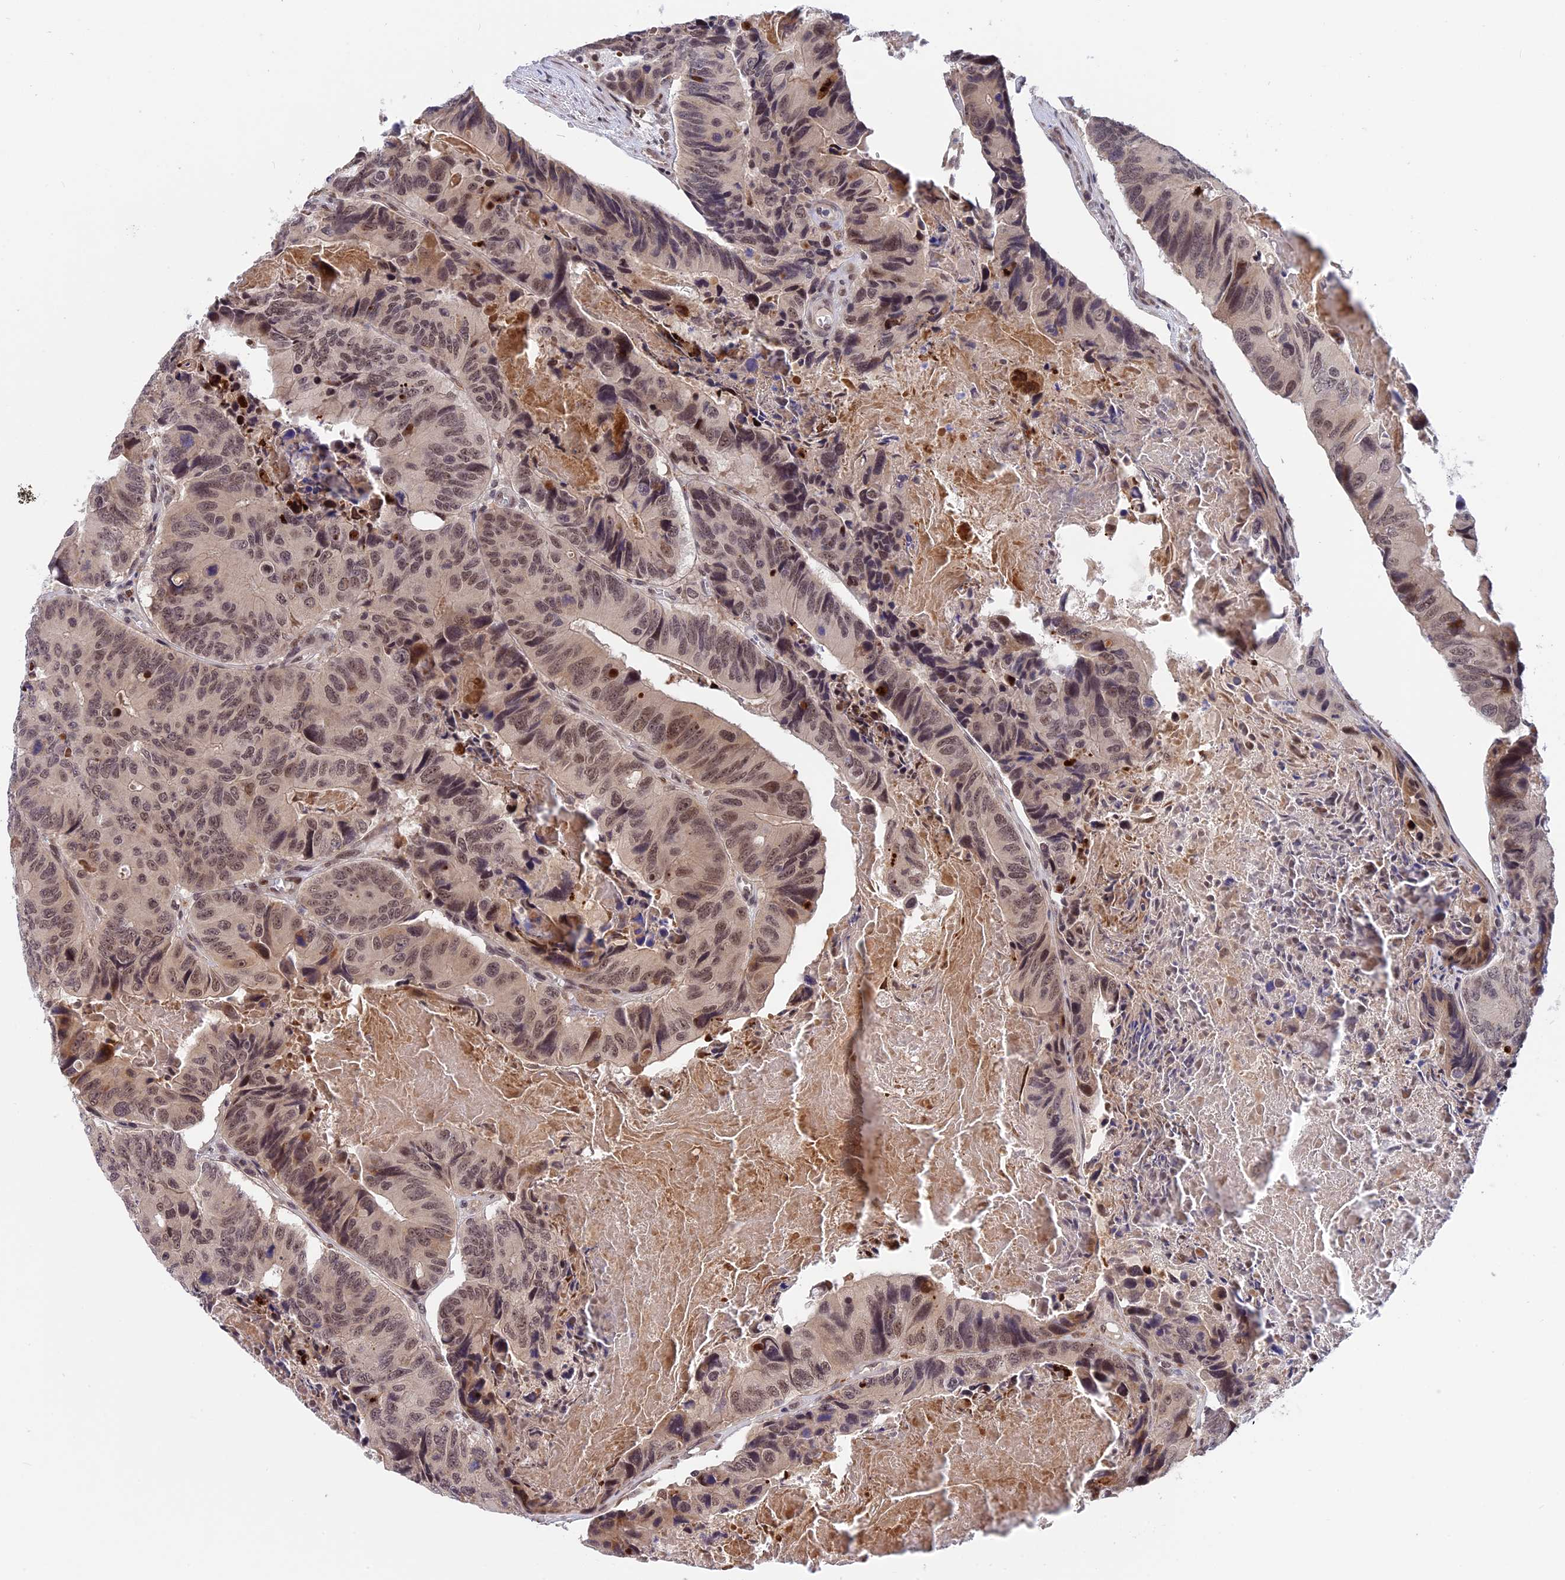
{"staining": {"intensity": "moderate", "quantity": ">75%", "location": "nuclear"}, "tissue": "colorectal cancer", "cell_type": "Tumor cells", "image_type": "cancer", "snomed": [{"axis": "morphology", "description": "Adenocarcinoma, NOS"}, {"axis": "topography", "description": "Colon"}], "caption": "Colorectal cancer stained with IHC shows moderate nuclear positivity in about >75% of tumor cells.", "gene": "POLR2C", "patient": {"sex": "male", "age": 84}}